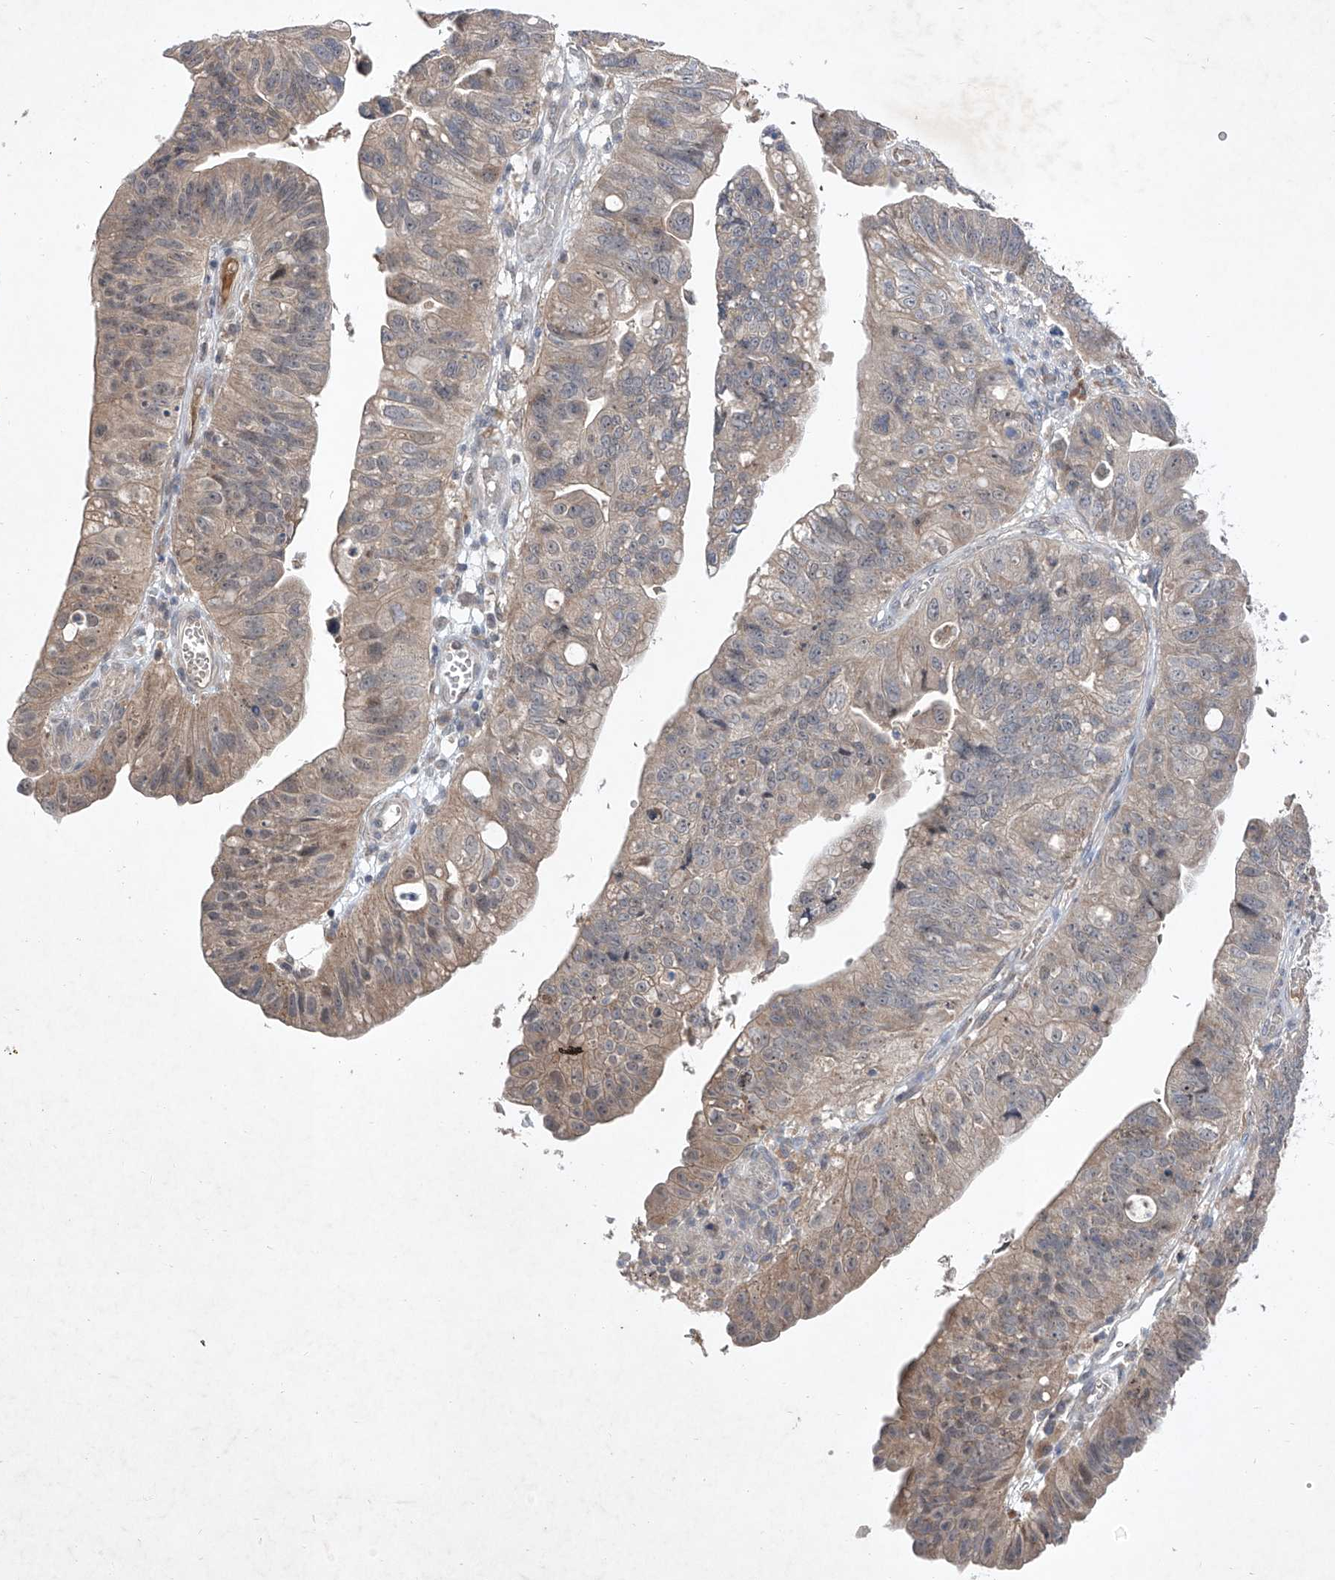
{"staining": {"intensity": "weak", "quantity": "25%-75%", "location": "cytoplasmic/membranous"}, "tissue": "stomach cancer", "cell_type": "Tumor cells", "image_type": "cancer", "snomed": [{"axis": "morphology", "description": "Adenocarcinoma, NOS"}, {"axis": "topography", "description": "Stomach"}], "caption": "Adenocarcinoma (stomach) stained for a protein (brown) exhibits weak cytoplasmic/membranous positive positivity in about 25%-75% of tumor cells.", "gene": "FAM135A", "patient": {"sex": "male", "age": 59}}